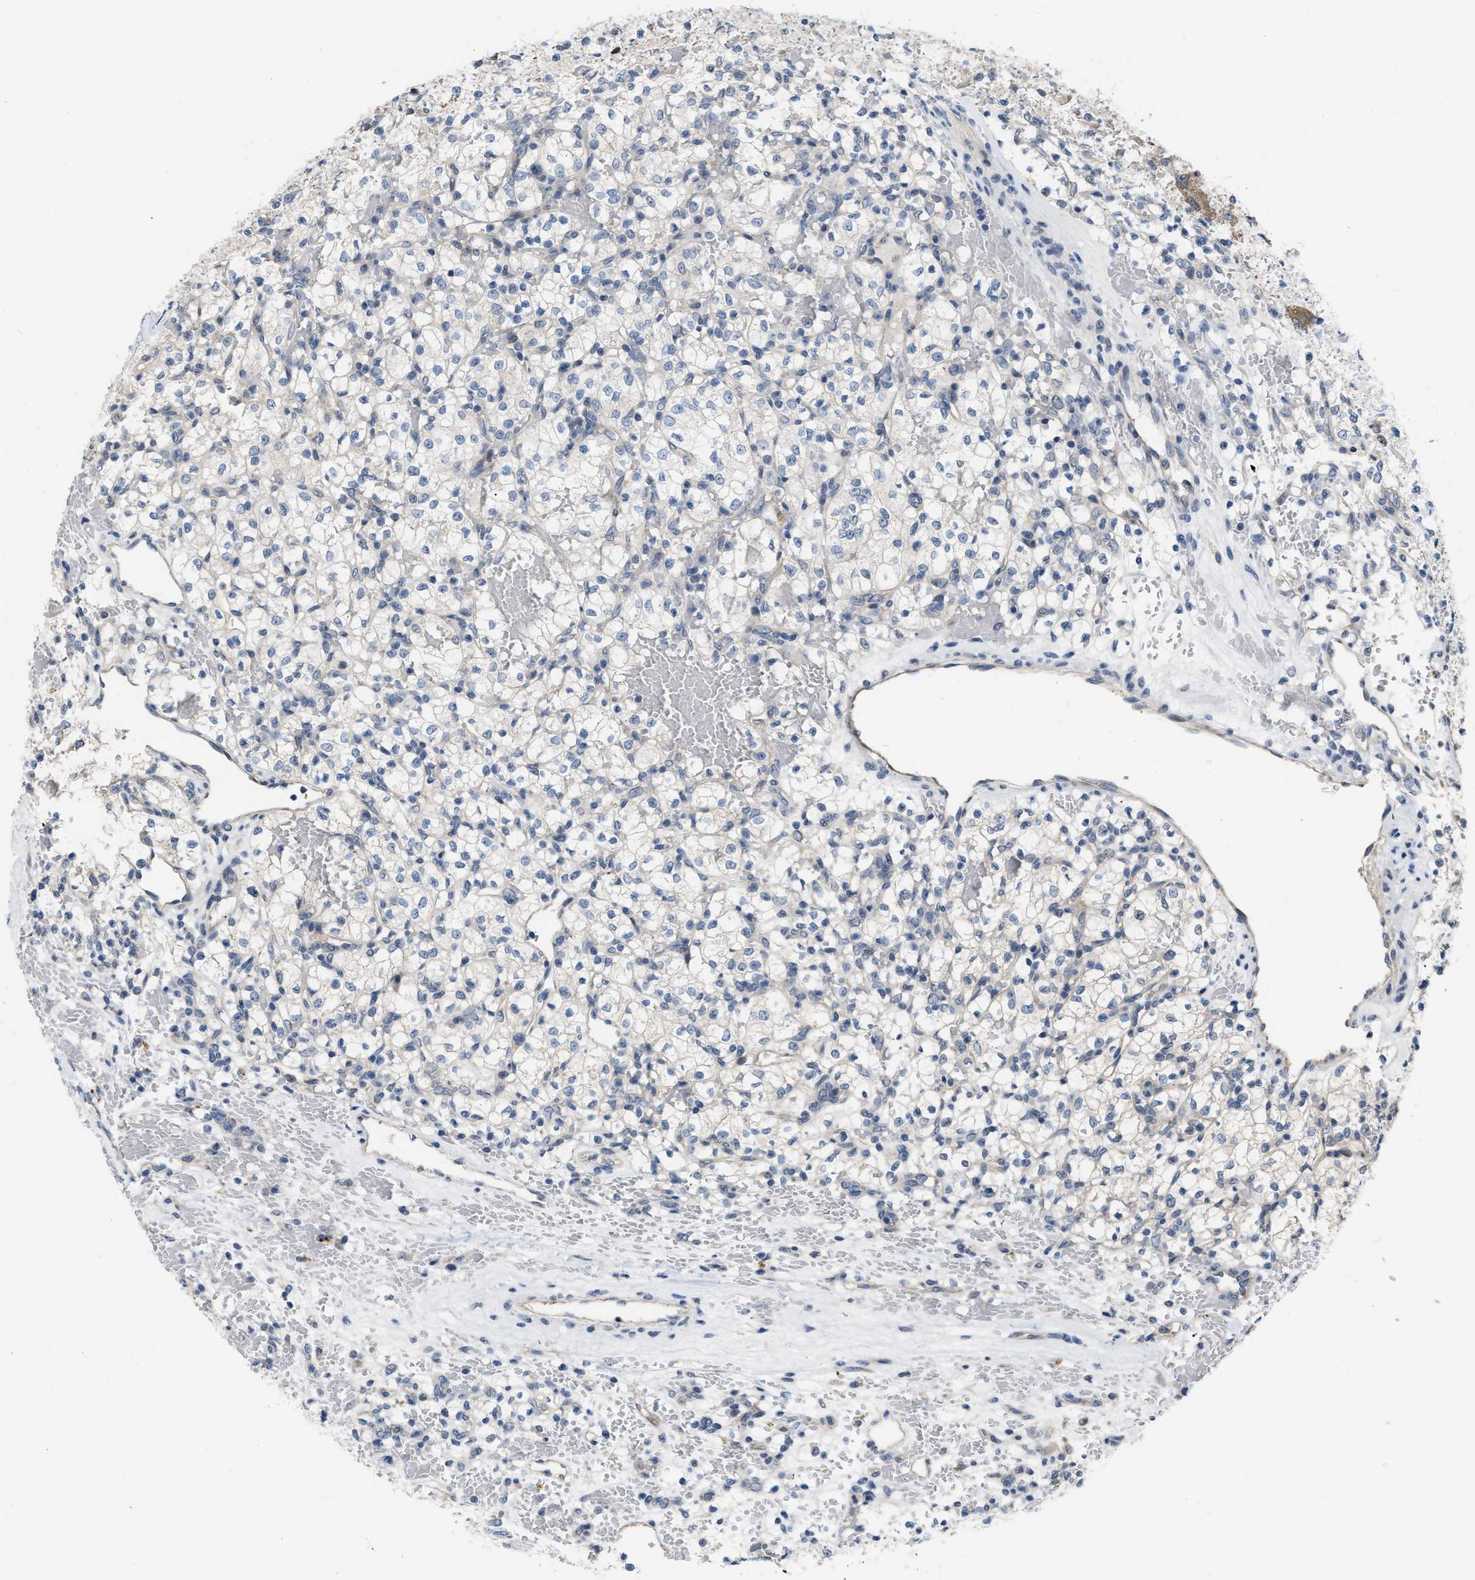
{"staining": {"intensity": "negative", "quantity": "none", "location": "none"}, "tissue": "renal cancer", "cell_type": "Tumor cells", "image_type": "cancer", "snomed": [{"axis": "morphology", "description": "Adenocarcinoma, NOS"}, {"axis": "topography", "description": "Kidney"}], "caption": "Immunohistochemical staining of human renal cancer (adenocarcinoma) exhibits no significant expression in tumor cells.", "gene": "CSNK1A1", "patient": {"sex": "female", "age": 60}}